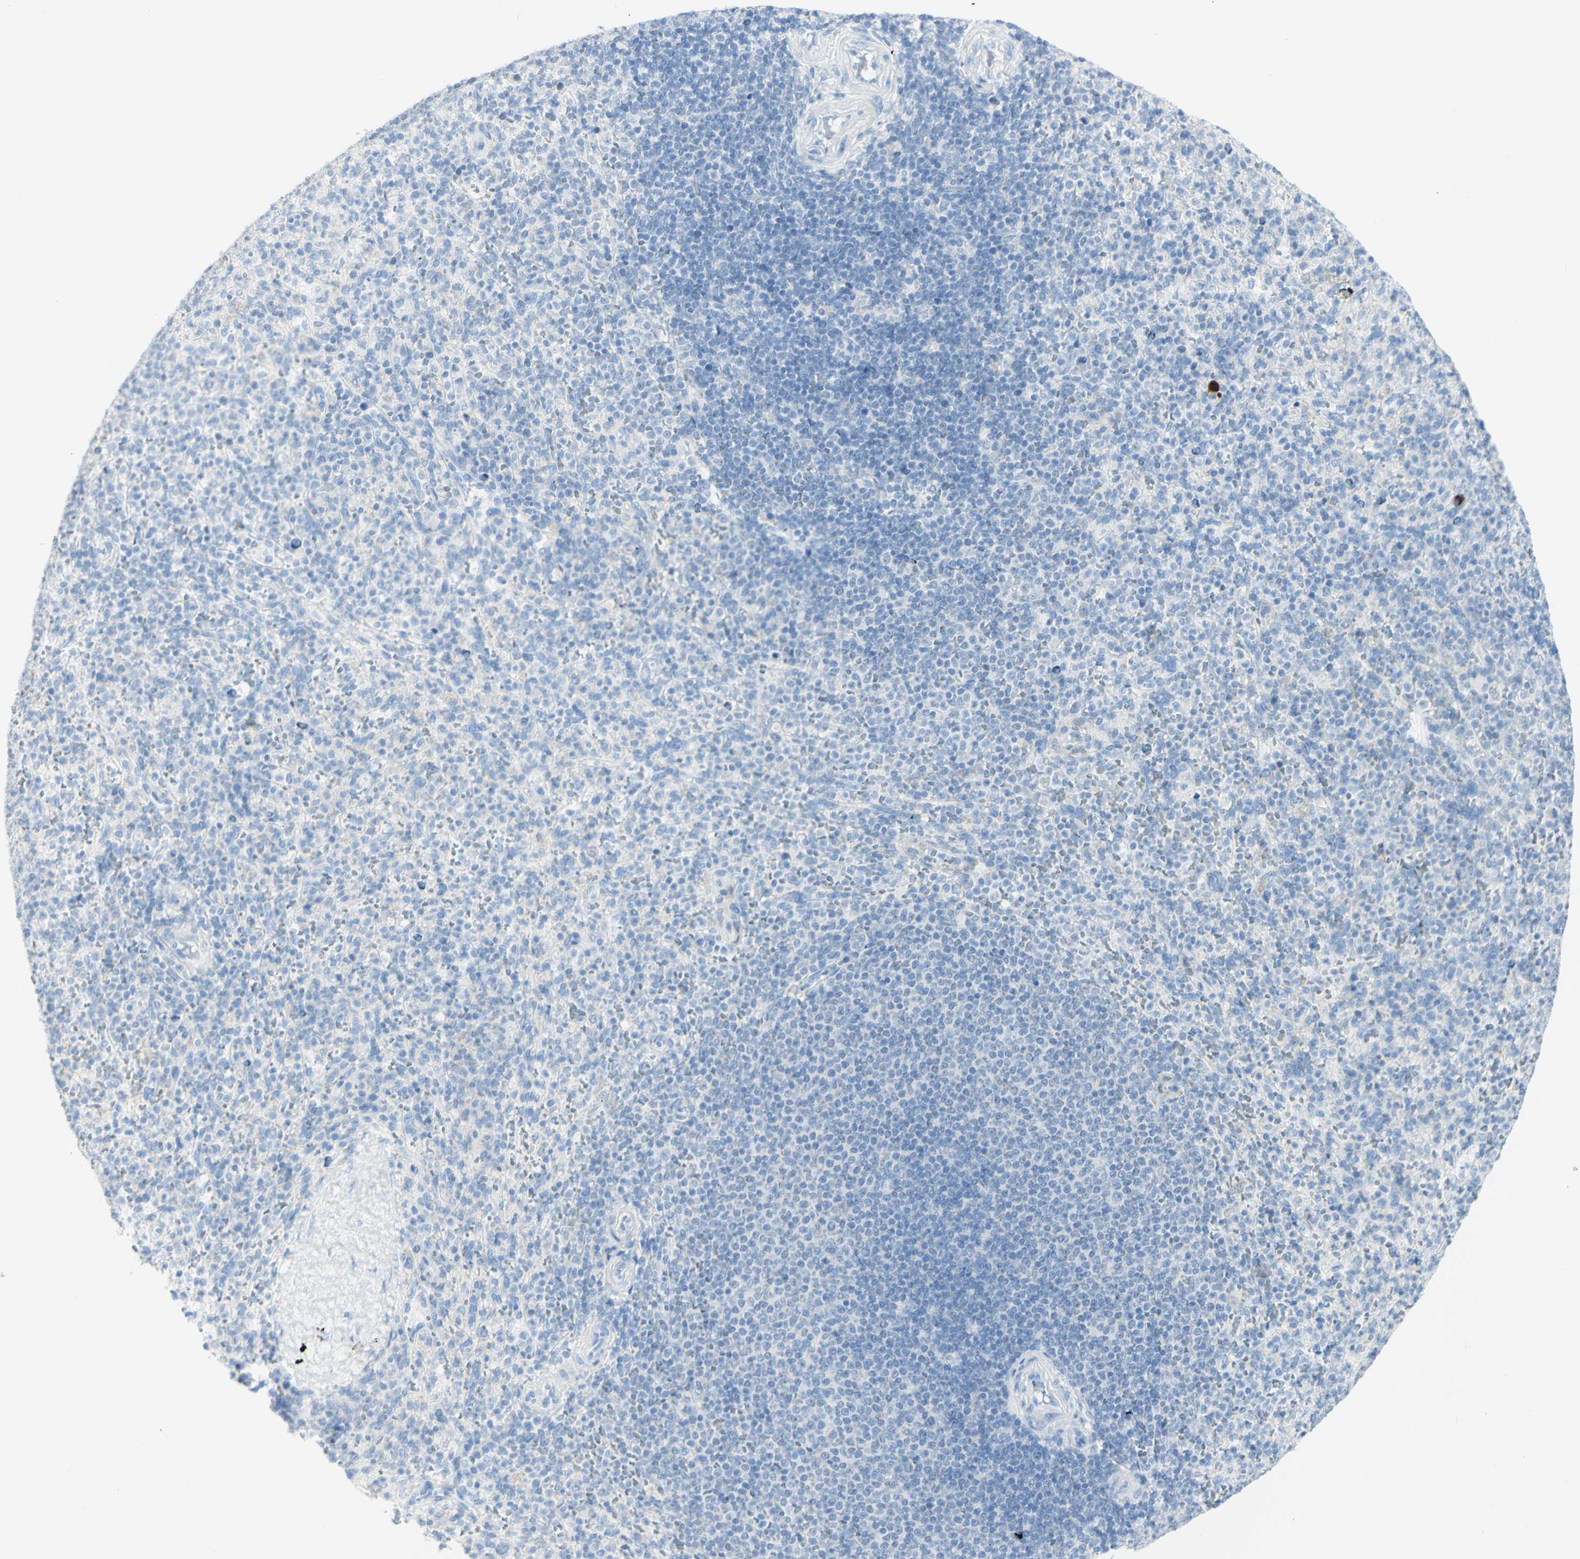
{"staining": {"intensity": "negative", "quantity": "none", "location": "none"}, "tissue": "spleen", "cell_type": "Cells in red pulp", "image_type": "normal", "snomed": [{"axis": "morphology", "description": "Normal tissue, NOS"}, {"axis": "topography", "description": "Spleen"}], "caption": "Photomicrograph shows no protein positivity in cells in red pulp of unremarkable spleen. (DAB immunohistochemistry visualized using brightfield microscopy, high magnification).", "gene": "LETM1", "patient": {"sex": "male", "age": 36}}